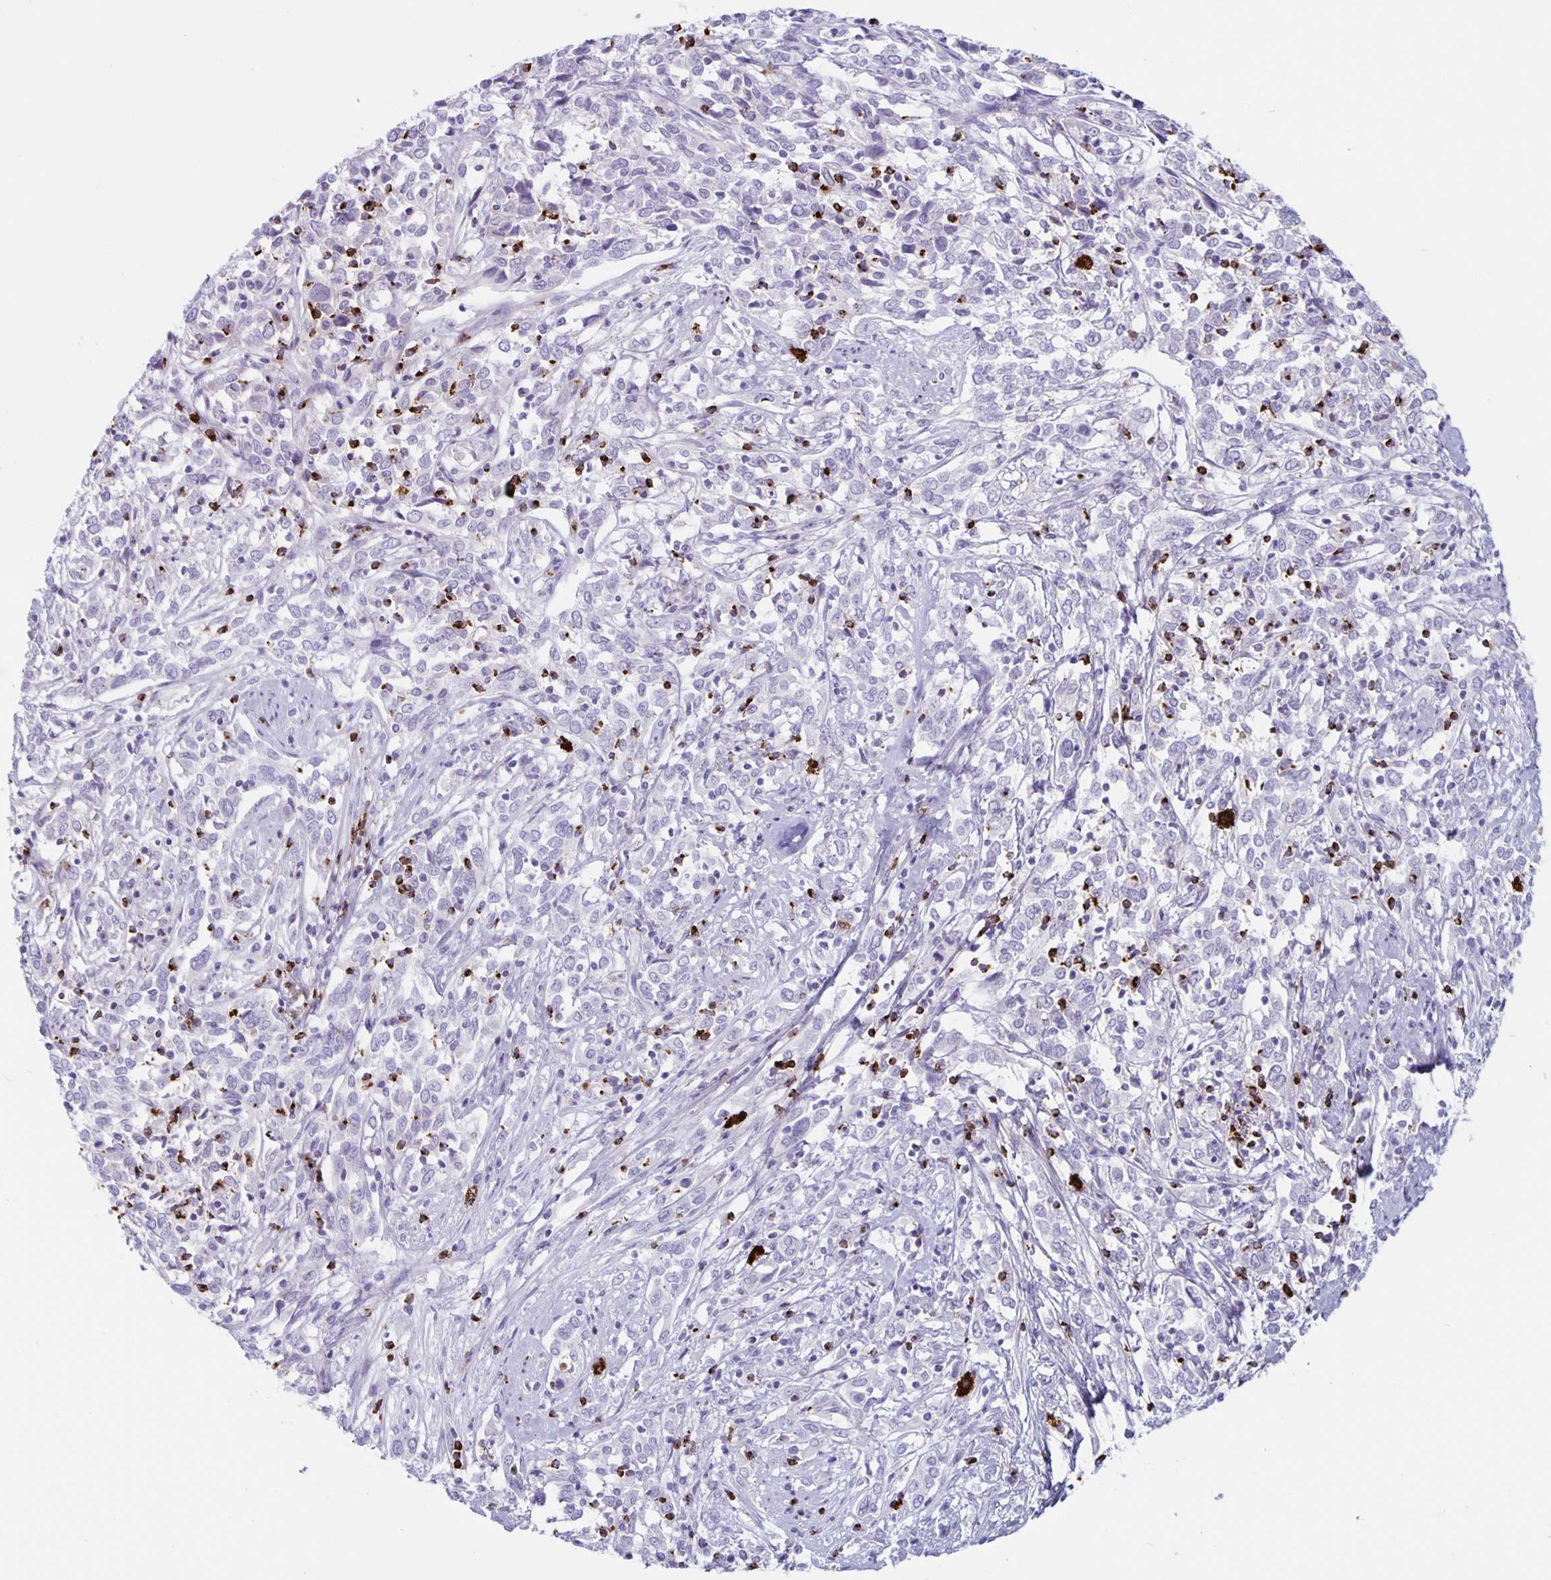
{"staining": {"intensity": "negative", "quantity": "none", "location": "none"}, "tissue": "cervical cancer", "cell_type": "Tumor cells", "image_type": "cancer", "snomed": [{"axis": "morphology", "description": "Adenocarcinoma, NOS"}, {"axis": "topography", "description": "Cervix"}], "caption": "This image is of cervical cancer stained with immunohistochemistry to label a protein in brown with the nuclei are counter-stained blue. There is no positivity in tumor cells.", "gene": "GZMK", "patient": {"sex": "female", "age": 40}}